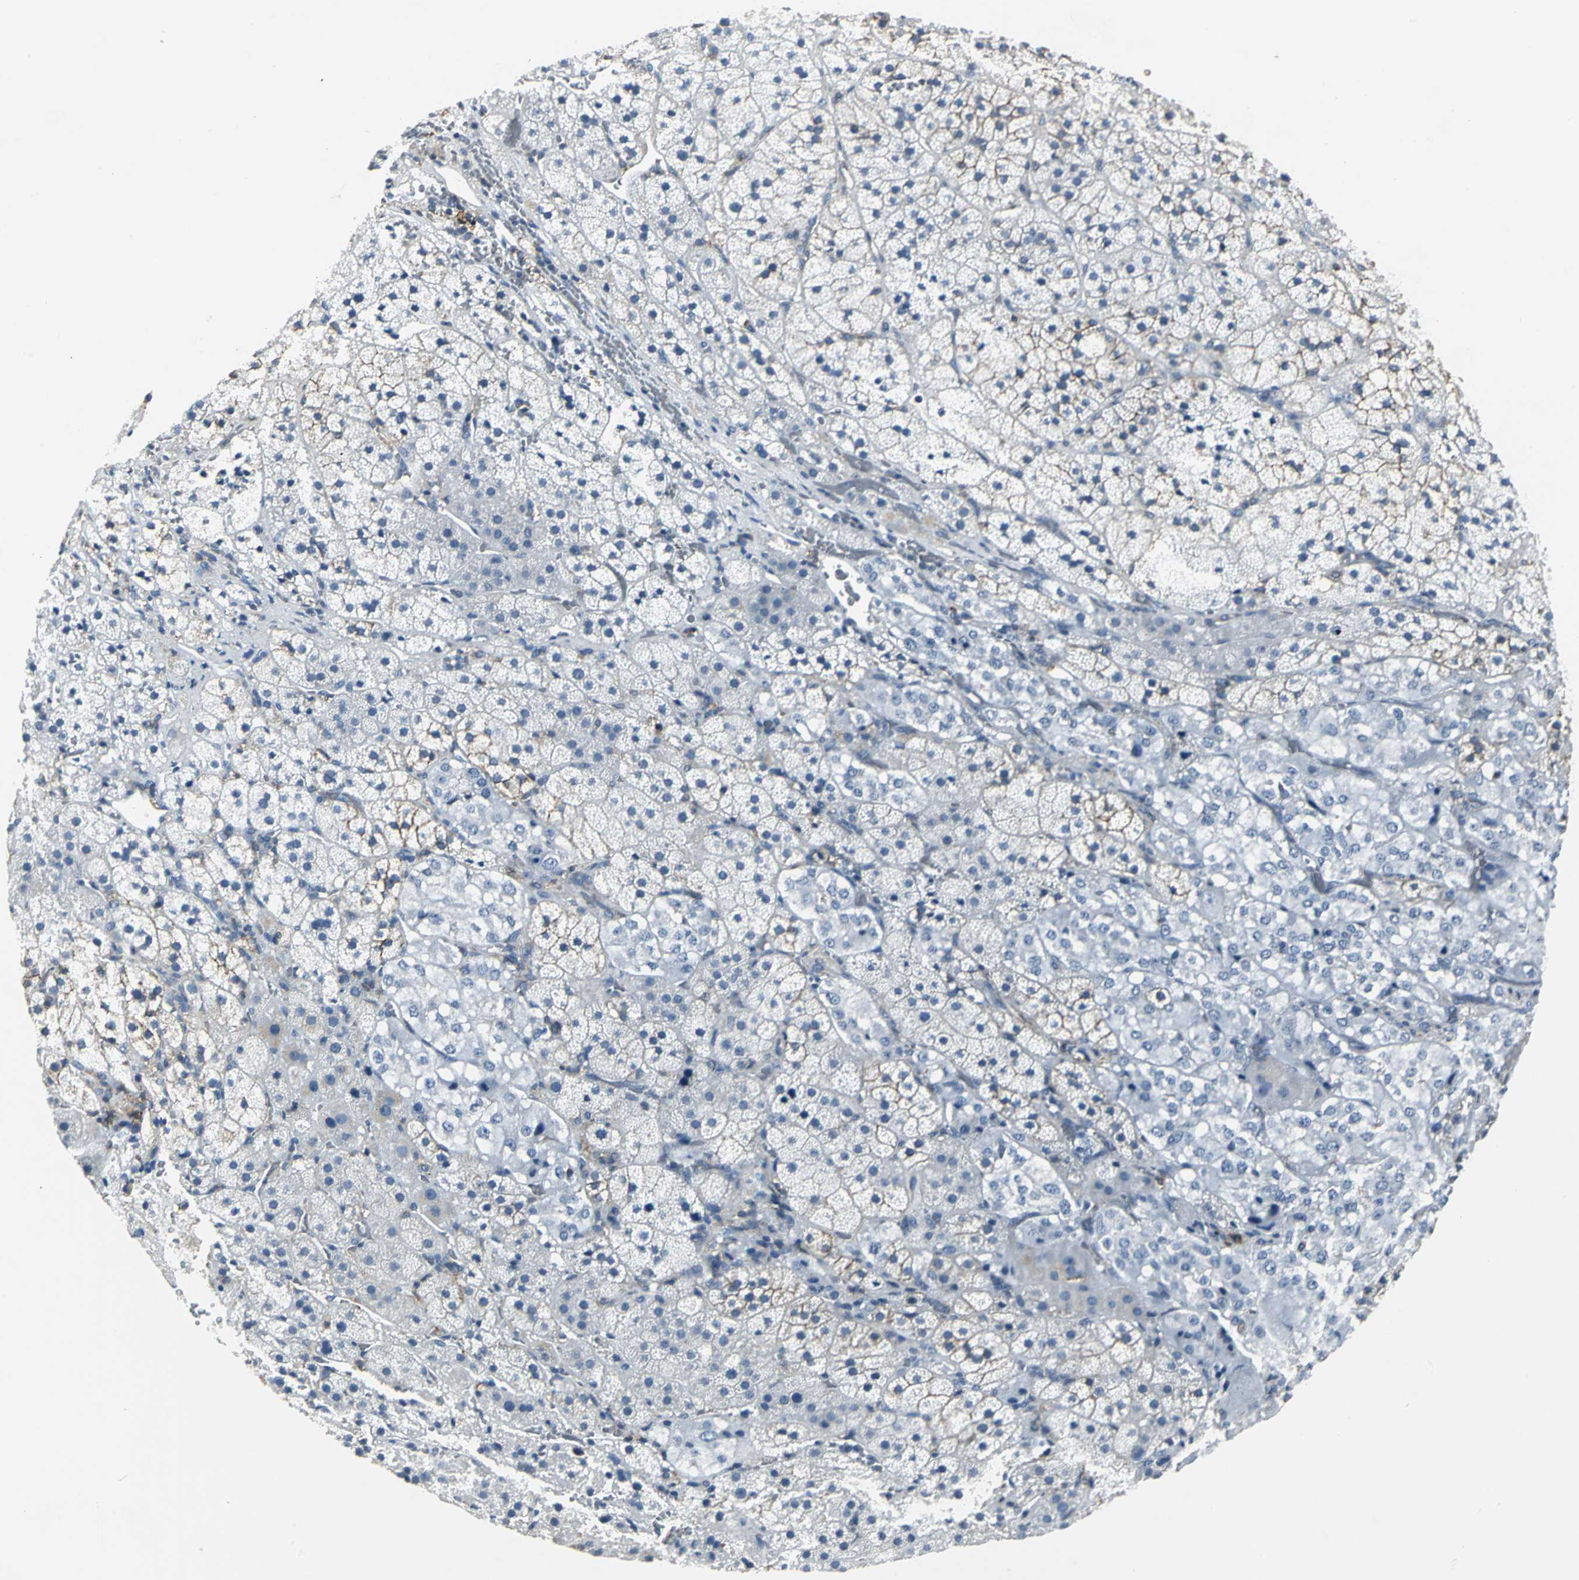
{"staining": {"intensity": "moderate", "quantity": "<25%", "location": "cytoplasmic/membranous"}, "tissue": "adrenal gland", "cell_type": "Glandular cells", "image_type": "normal", "snomed": [{"axis": "morphology", "description": "Normal tissue, NOS"}, {"axis": "topography", "description": "Adrenal gland"}], "caption": "Adrenal gland stained with DAB immunohistochemistry demonstrates low levels of moderate cytoplasmic/membranous expression in about <25% of glandular cells.", "gene": "IQGAP2", "patient": {"sex": "female", "age": 44}}